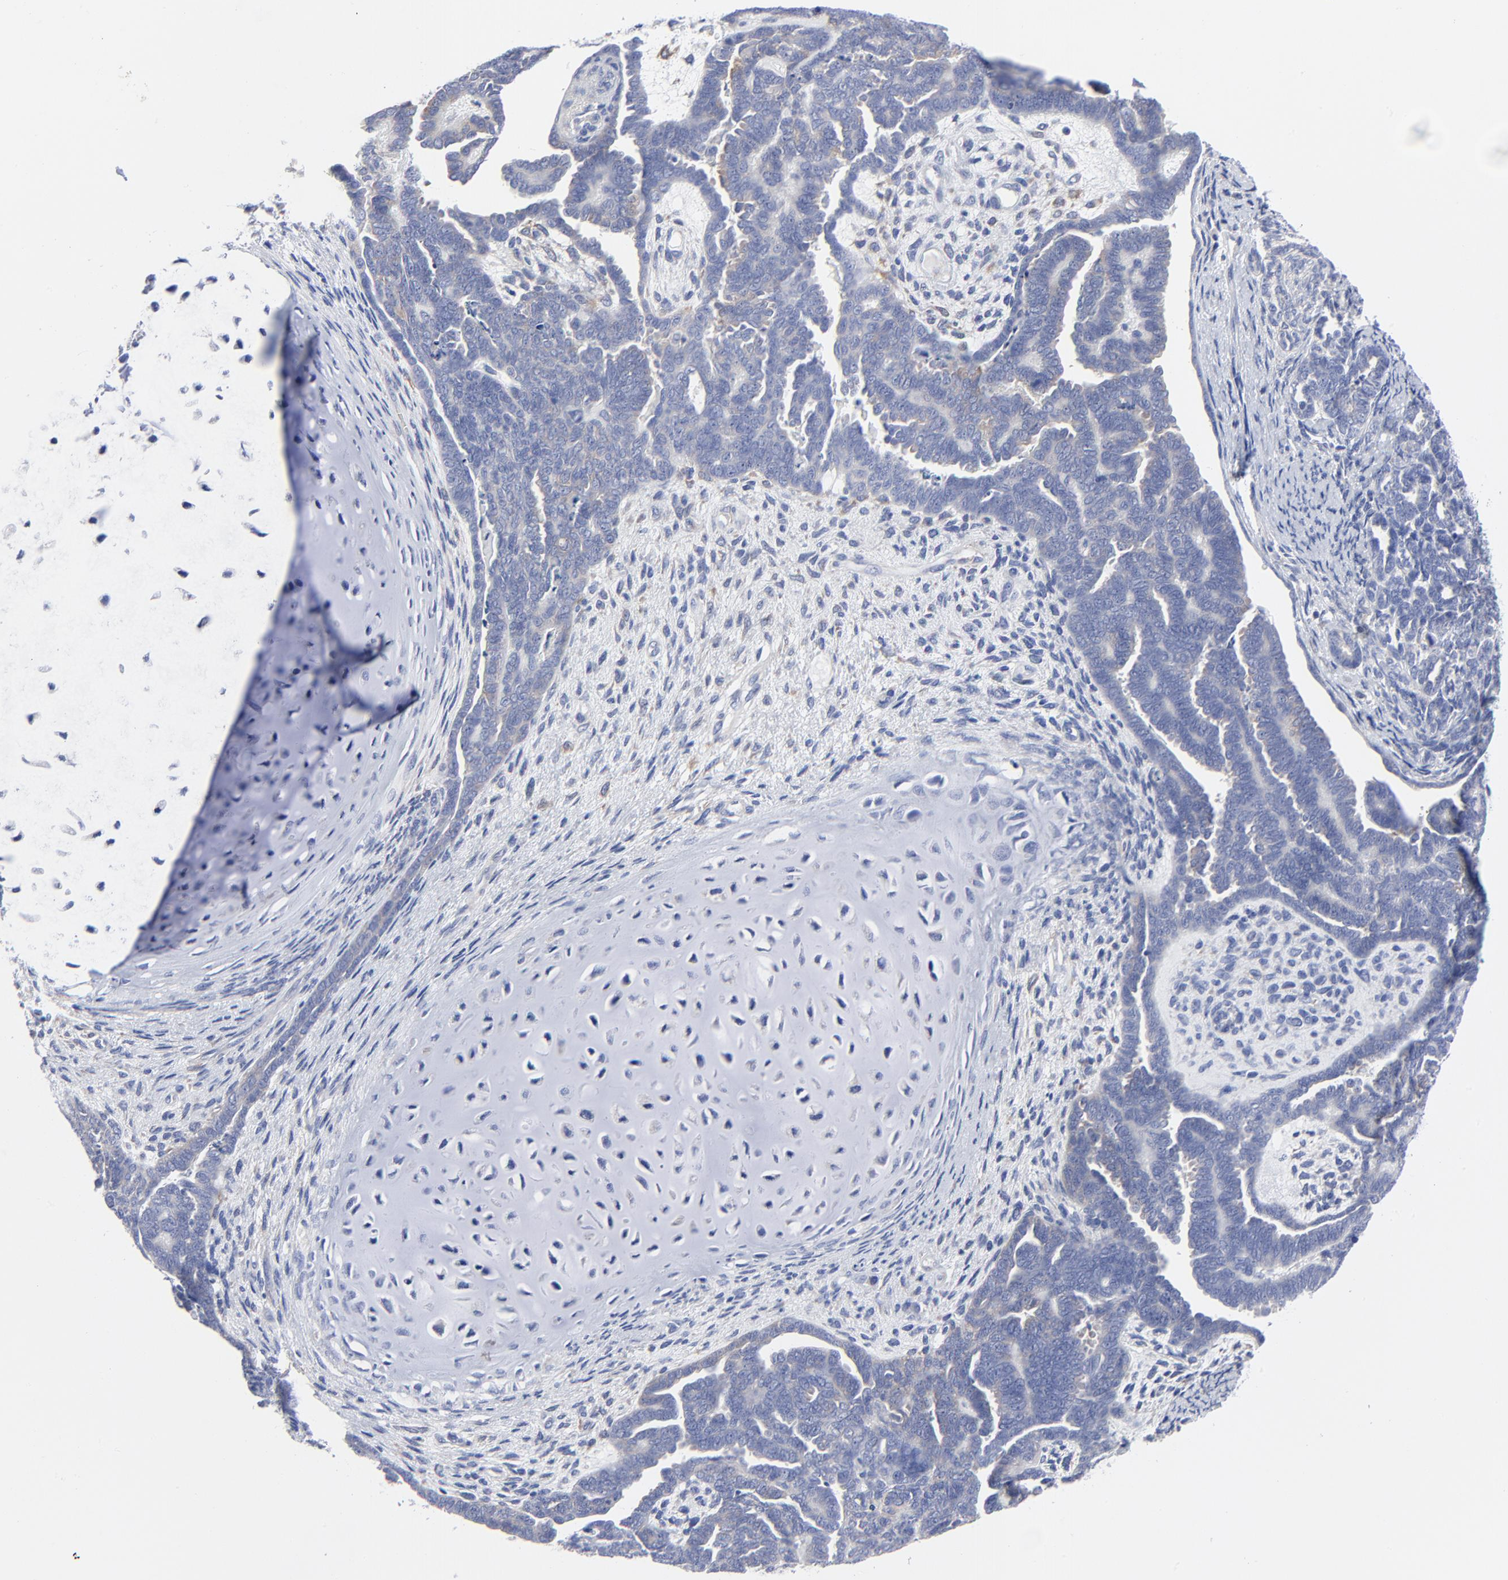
{"staining": {"intensity": "negative", "quantity": "none", "location": "none"}, "tissue": "endometrial cancer", "cell_type": "Tumor cells", "image_type": "cancer", "snomed": [{"axis": "morphology", "description": "Neoplasm, malignant, NOS"}, {"axis": "topography", "description": "Endometrium"}], "caption": "Tumor cells are negative for brown protein staining in endometrial neoplasm (malignant). Nuclei are stained in blue.", "gene": "STAT2", "patient": {"sex": "female", "age": 74}}